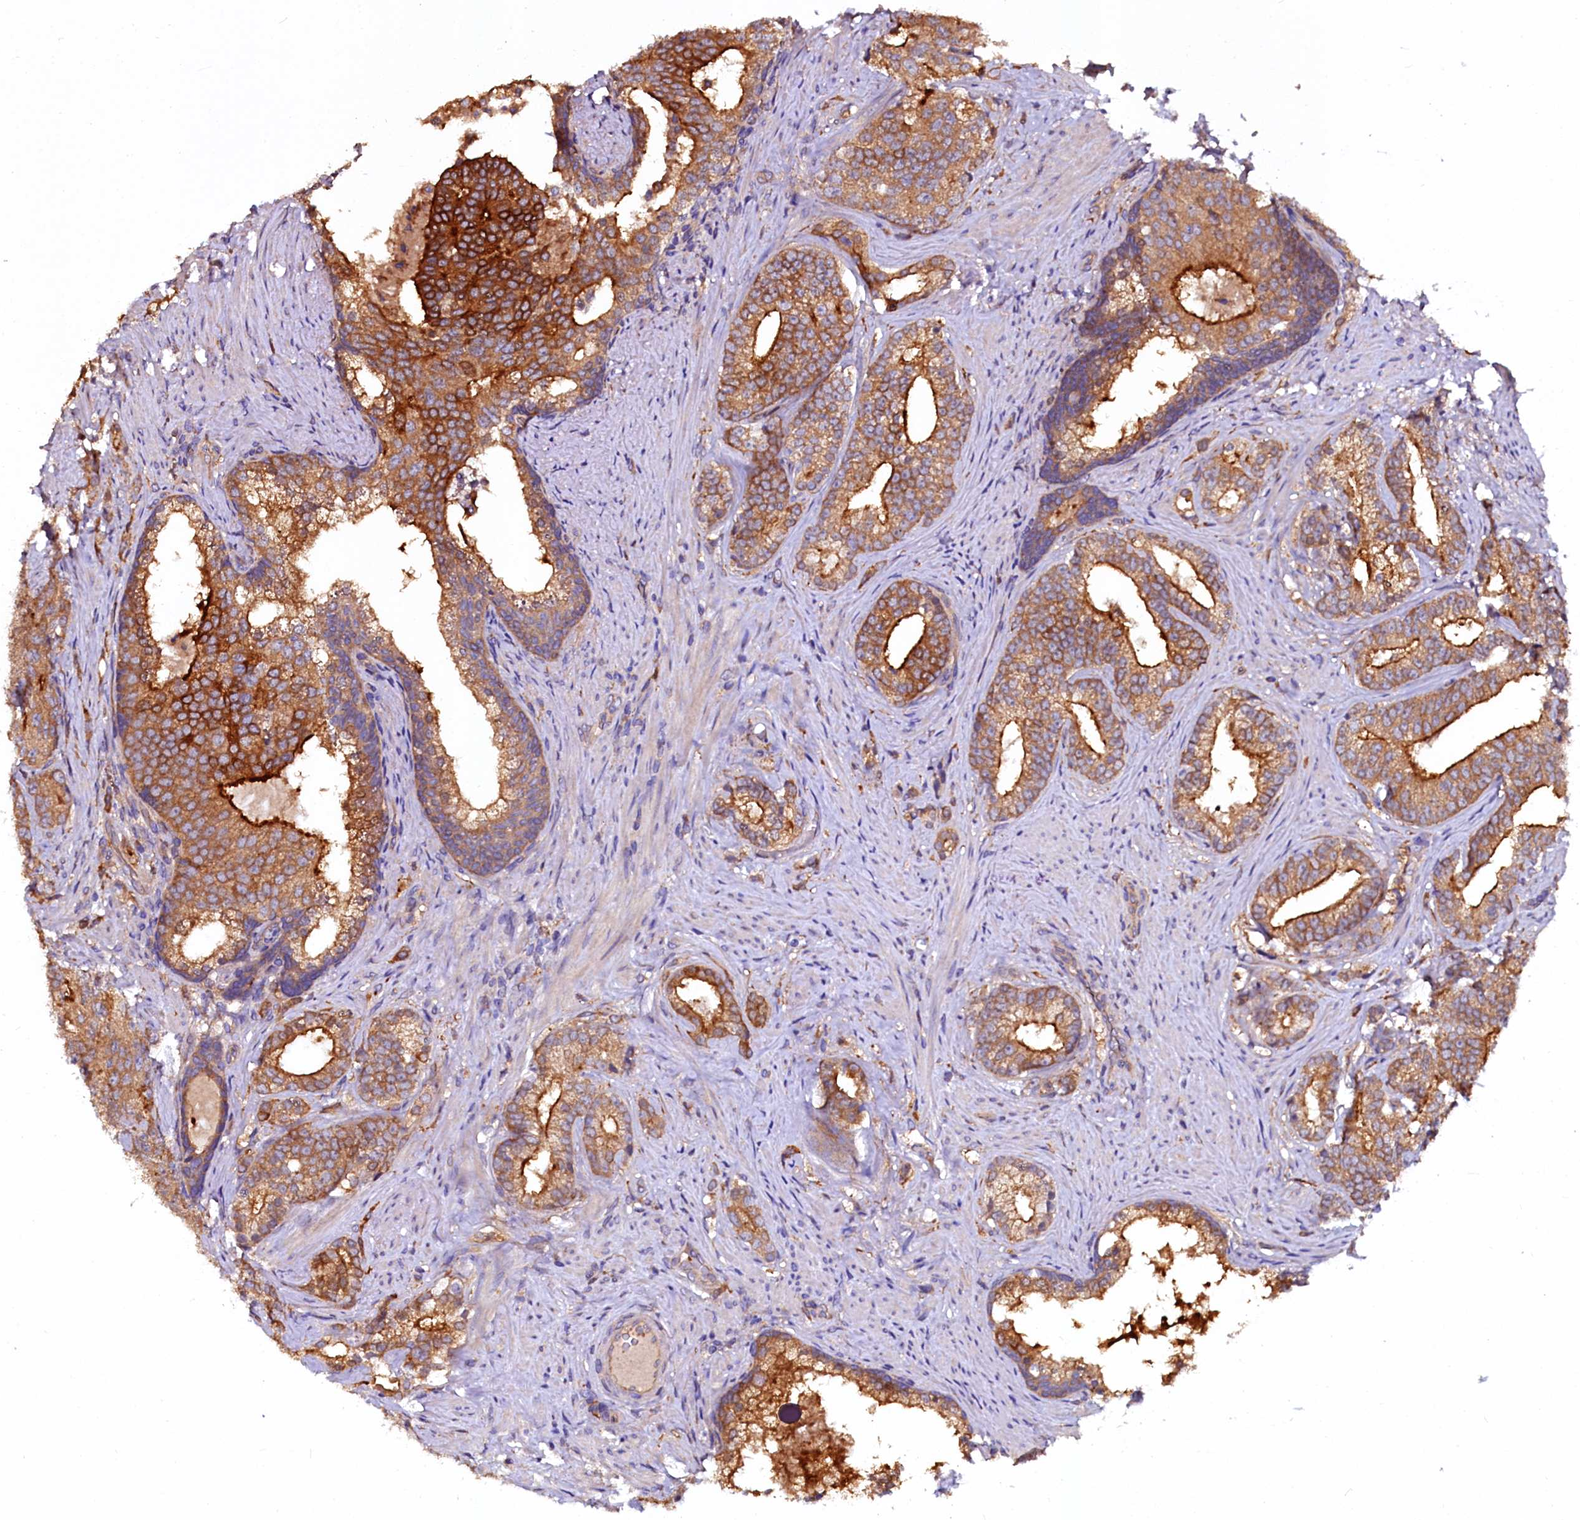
{"staining": {"intensity": "strong", "quantity": ">75%", "location": "cytoplasmic/membranous"}, "tissue": "prostate cancer", "cell_type": "Tumor cells", "image_type": "cancer", "snomed": [{"axis": "morphology", "description": "Adenocarcinoma, Low grade"}, {"axis": "topography", "description": "Prostate"}], "caption": "DAB (3,3'-diaminobenzidine) immunohistochemical staining of prostate low-grade adenocarcinoma displays strong cytoplasmic/membranous protein expression in about >75% of tumor cells.", "gene": "APPL2", "patient": {"sex": "male", "age": 71}}